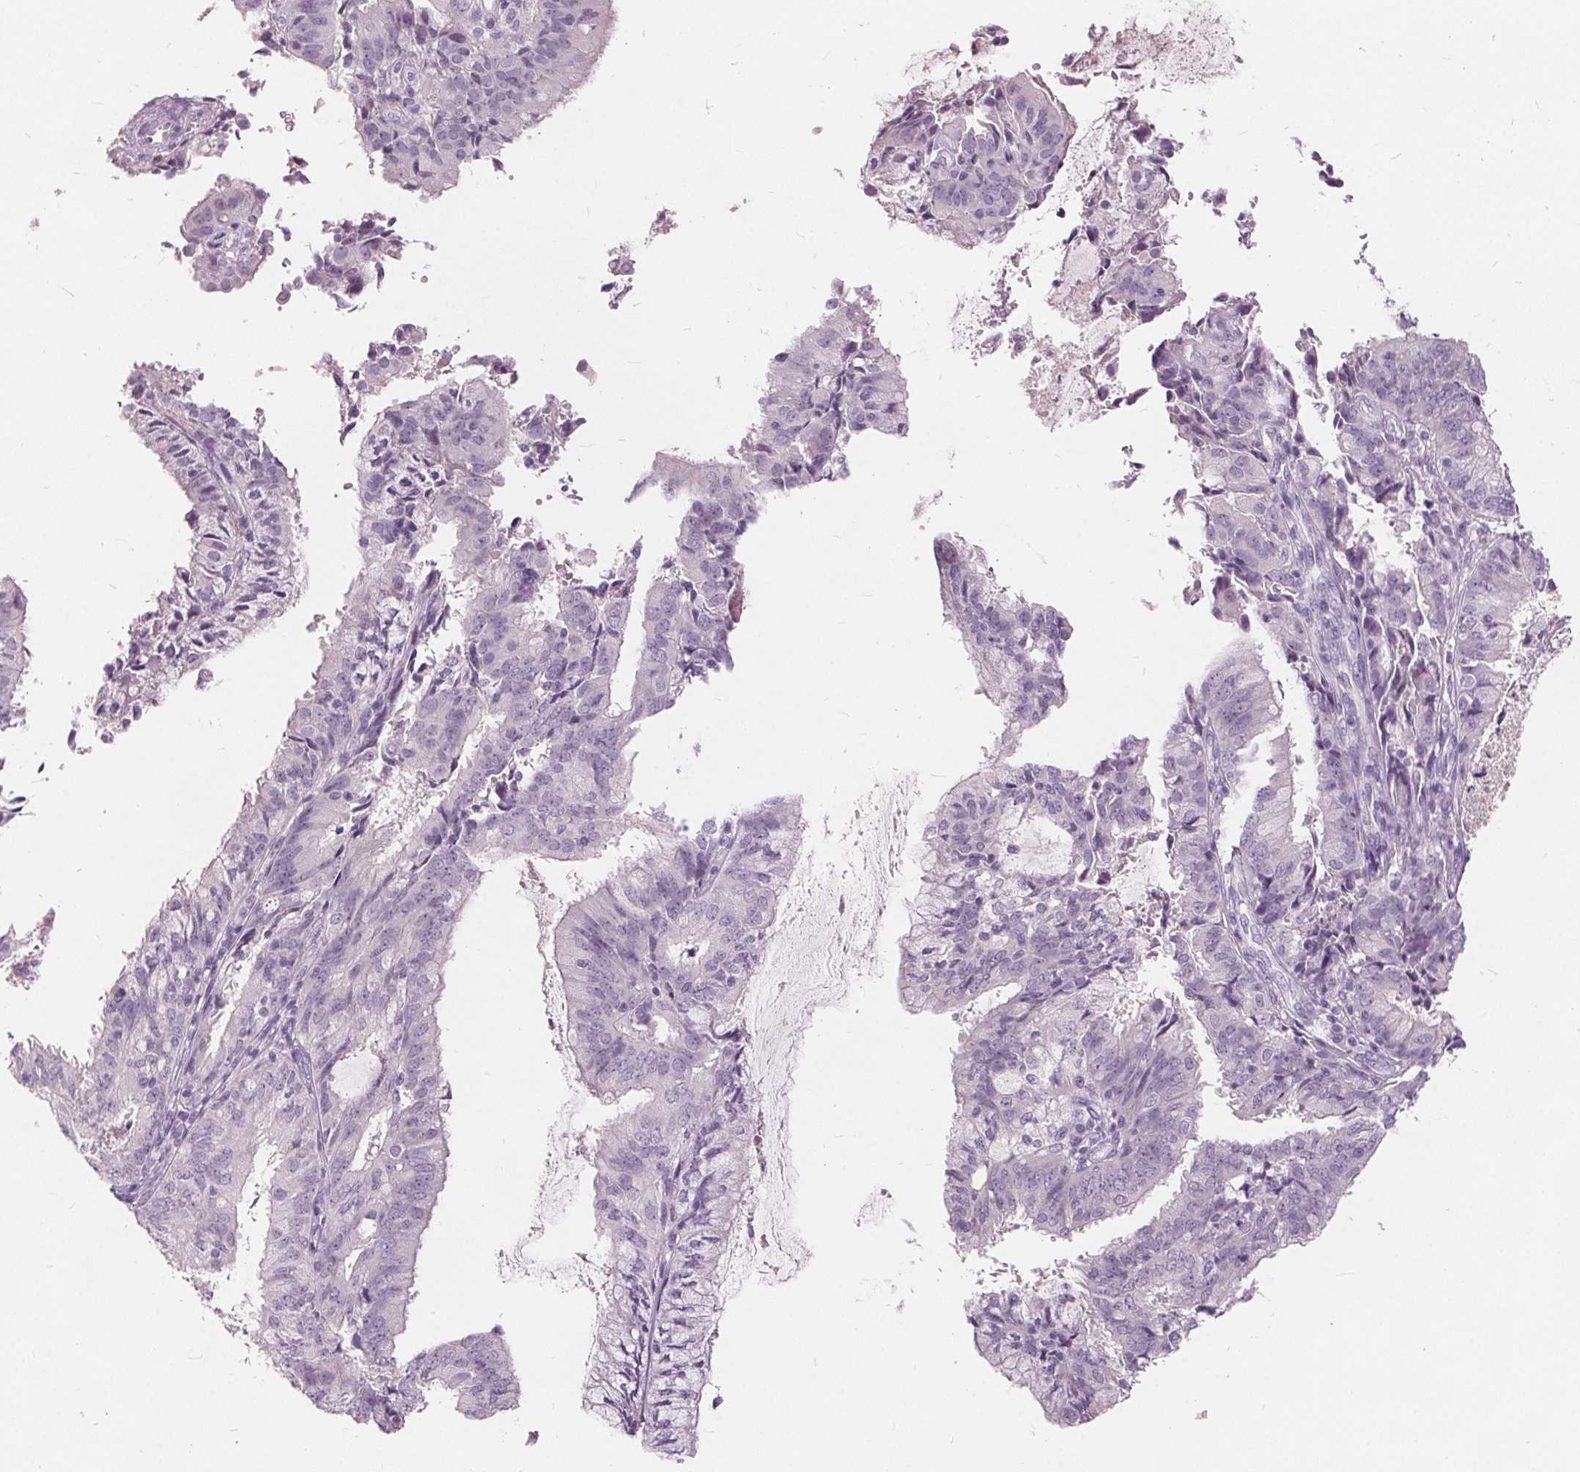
{"staining": {"intensity": "negative", "quantity": "none", "location": "none"}, "tissue": "endometrial cancer", "cell_type": "Tumor cells", "image_type": "cancer", "snomed": [{"axis": "morphology", "description": "Adenocarcinoma, NOS"}, {"axis": "topography", "description": "Endometrium"}], "caption": "A histopathology image of human adenocarcinoma (endometrial) is negative for staining in tumor cells.", "gene": "PLA2G2E", "patient": {"sex": "female", "age": 57}}